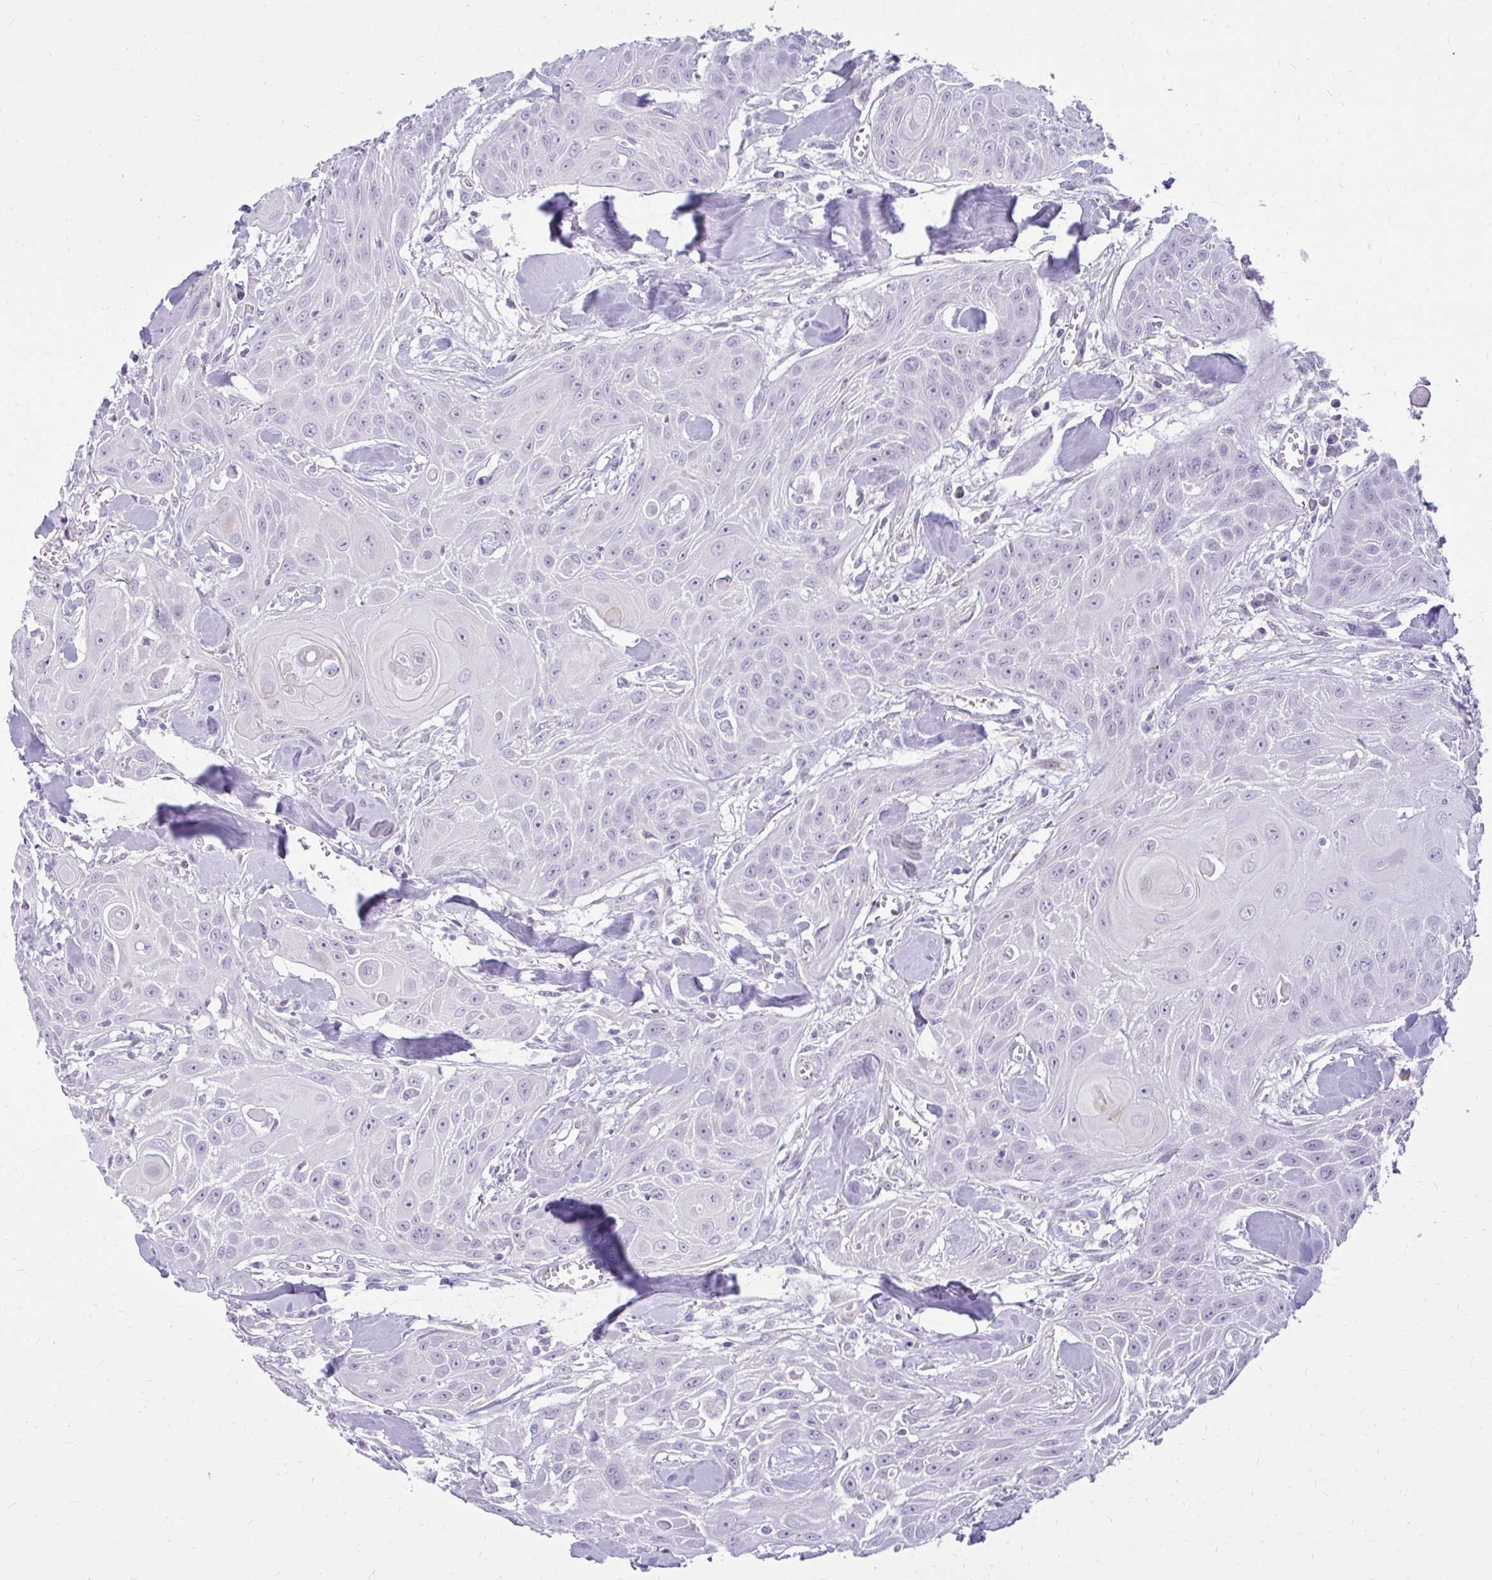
{"staining": {"intensity": "negative", "quantity": "none", "location": "none"}, "tissue": "head and neck cancer", "cell_type": "Tumor cells", "image_type": "cancer", "snomed": [{"axis": "morphology", "description": "Squamous cell carcinoma, NOS"}, {"axis": "topography", "description": "Lymph node"}, {"axis": "topography", "description": "Salivary gland"}, {"axis": "topography", "description": "Head-Neck"}], "caption": "A micrograph of head and neck cancer stained for a protein displays no brown staining in tumor cells. (Stains: DAB immunohistochemistry with hematoxylin counter stain, Microscopy: brightfield microscopy at high magnification).", "gene": "PRAP1", "patient": {"sex": "female", "age": 74}}